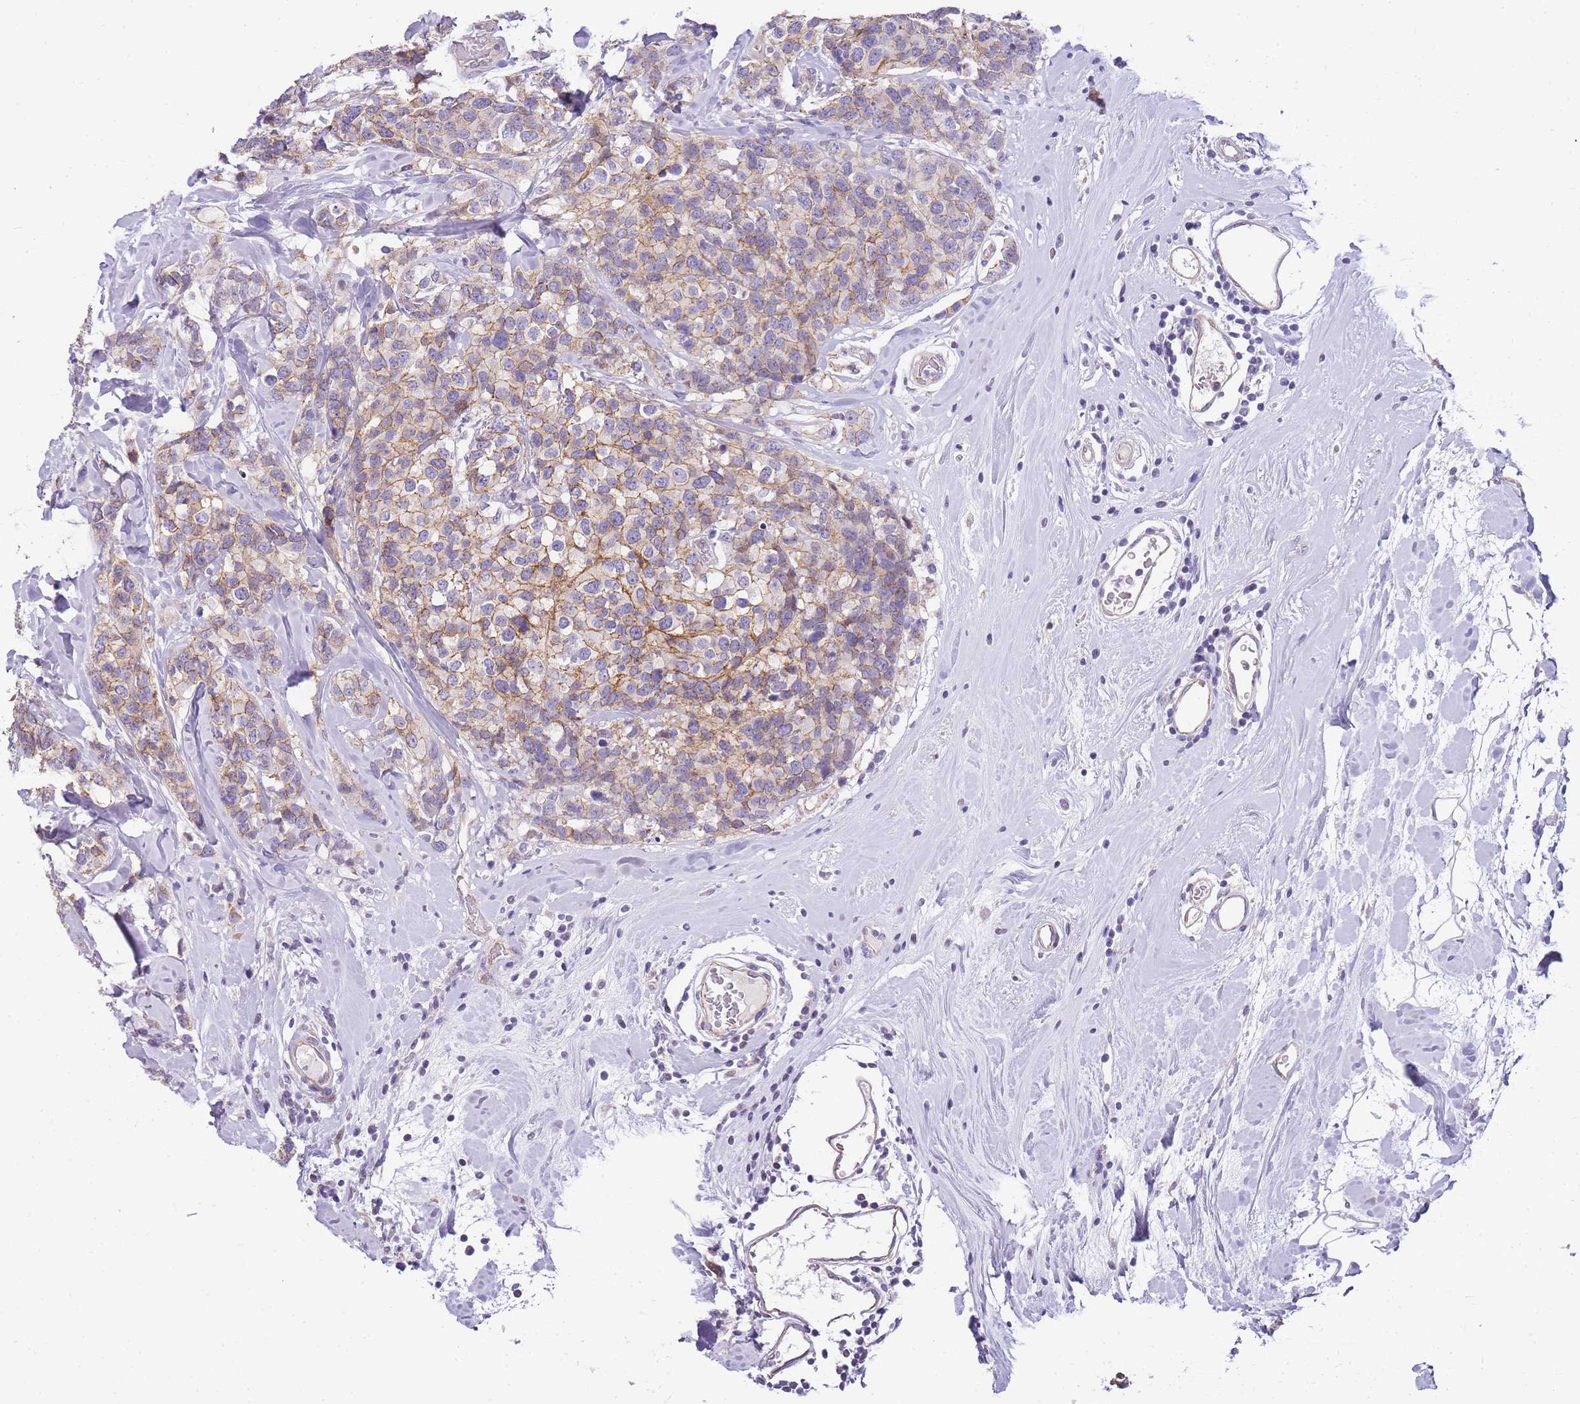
{"staining": {"intensity": "moderate", "quantity": ">75%", "location": "cytoplasmic/membranous"}, "tissue": "breast cancer", "cell_type": "Tumor cells", "image_type": "cancer", "snomed": [{"axis": "morphology", "description": "Lobular carcinoma"}, {"axis": "topography", "description": "Breast"}], "caption": "Breast cancer (lobular carcinoma) was stained to show a protein in brown. There is medium levels of moderate cytoplasmic/membranous positivity in about >75% of tumor cells.", "gene": "CLBA1", "patient": {"sex": "female", "age": 59}}